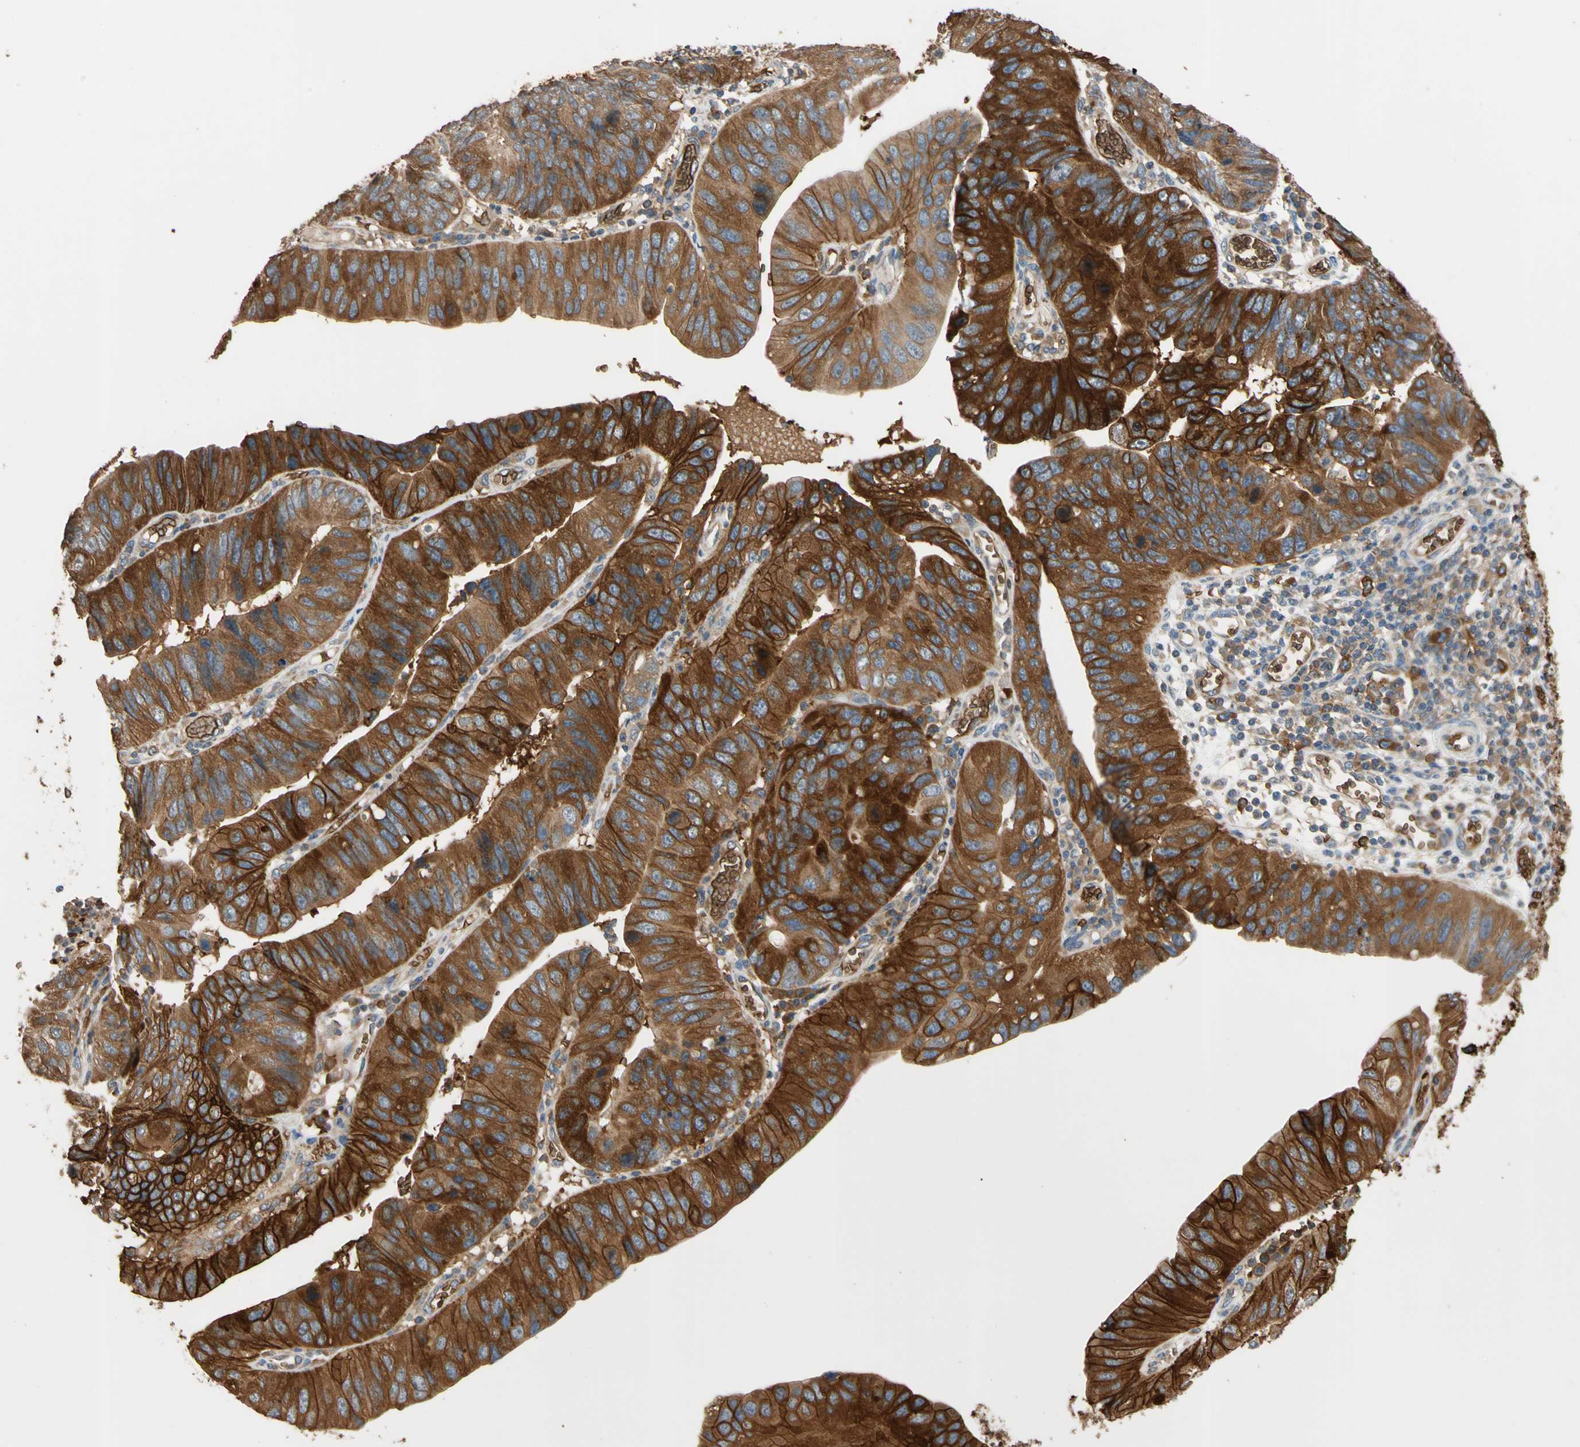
{"staining": {"intensity": "strong", "quantity": ">75%", "location": "cytoplasmic/membranous"}, "tissue": "stomach cancer", "cell_type": "Tumor cells", "image_type": "cancer", "snomed": [{"axis": "morphology", "description": "Adenocarcinoma, NOS"}, {"axis": "topography", "description": "Stomach"}], "caption": "Tumor cells exhibit high levels of strong cytoplasmic/membranous expression in approximately >75% of cells in human stomach adenocarcinoma.", "gene": "RIOK2", "patient": {"sex": "male", "age": 59}}